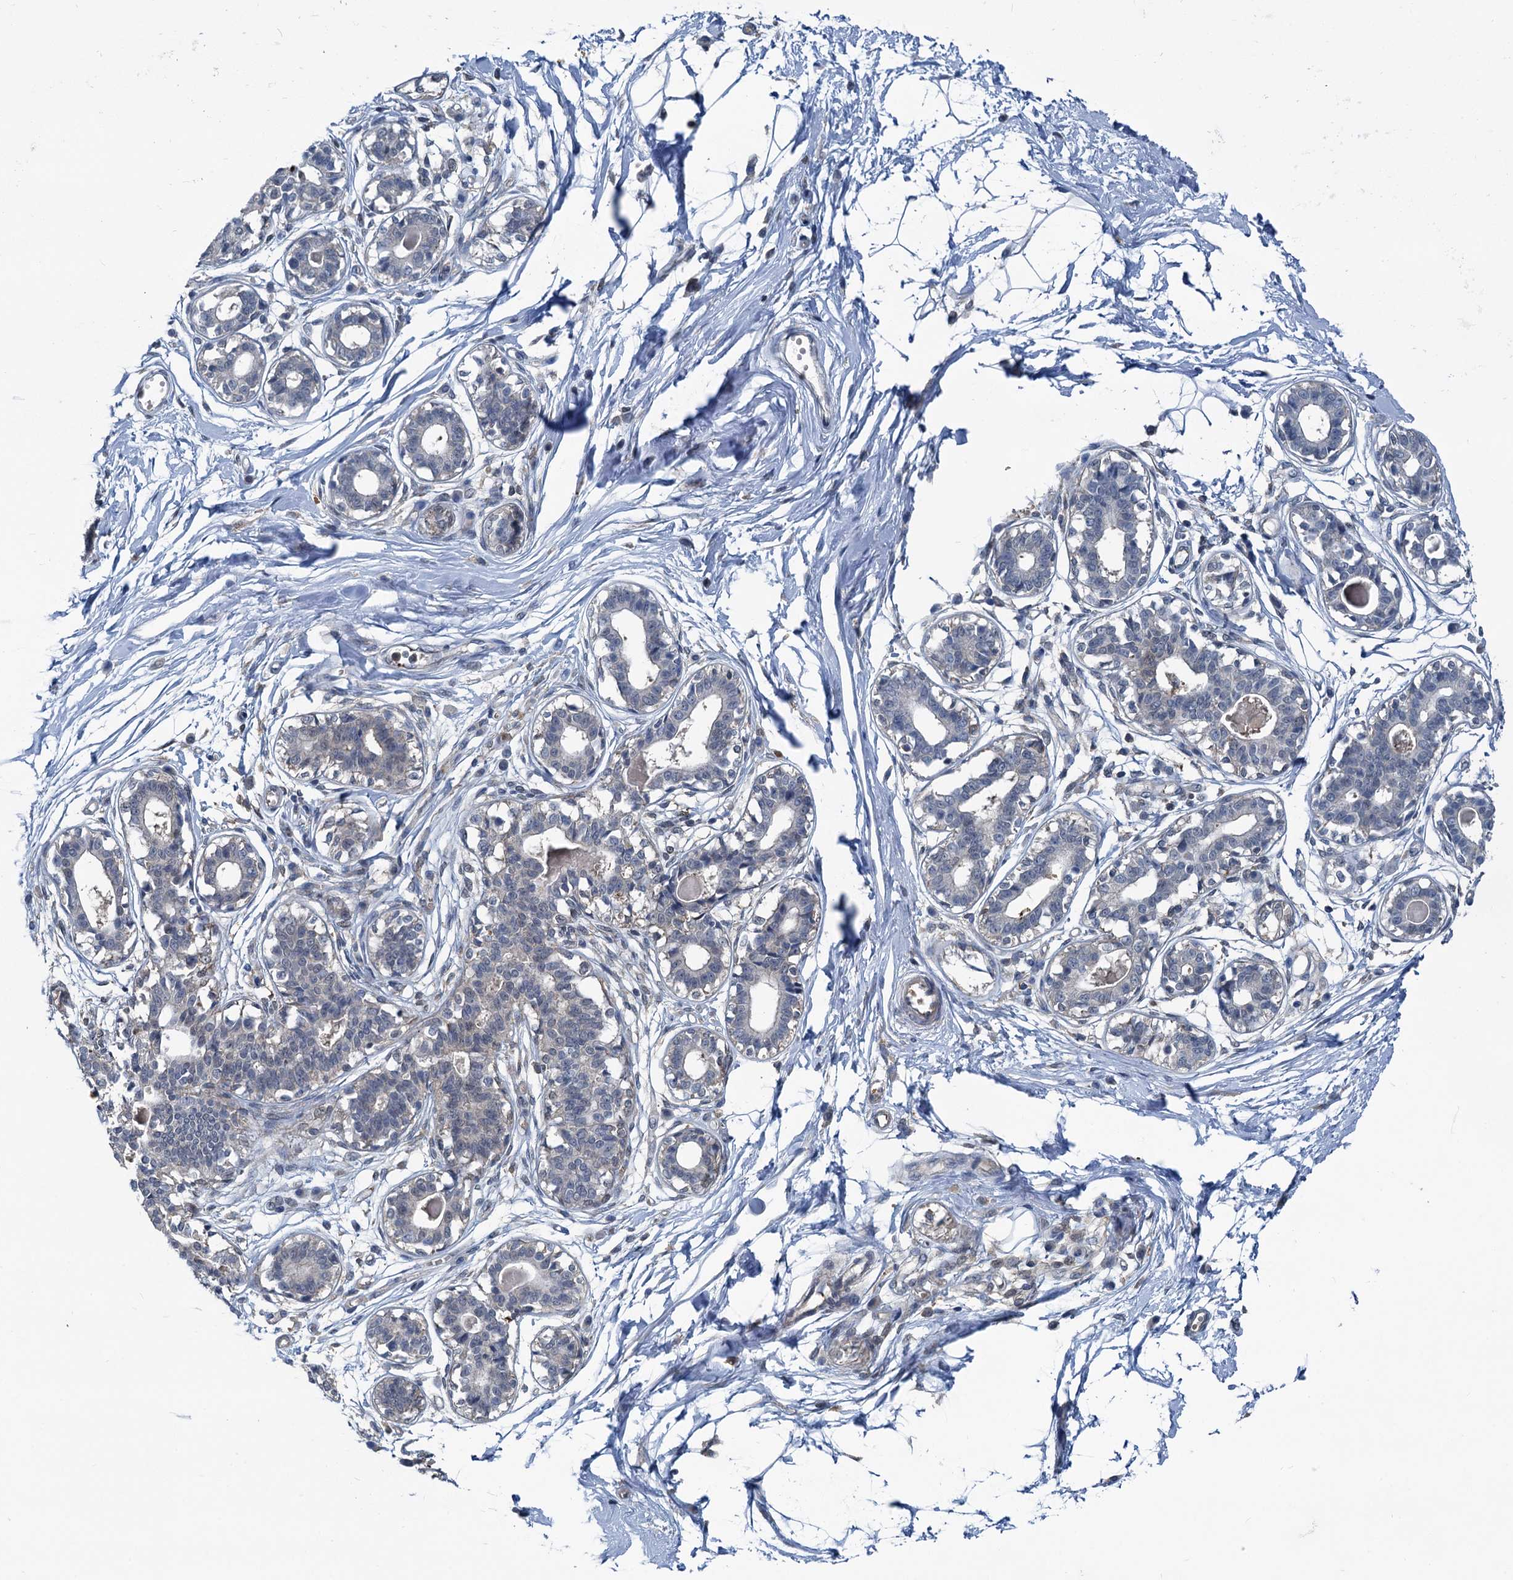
{"staining": {"intensity": "negative", "quantity": "none", "location": "none"}, "tissue": "breast", "cell_type": "Adipocytes", "image_type": "normal", "snomed": [{"axis": "morphology", "description": "Normal tissue, NOS"}, {"axis": "topography", "description": "Breast"}], "caption": "An image of breast stained for a protein shows no brown staining in adipocytes. (DAB (3,3'-diaminobenzidine) immunohistochemistry (IHC), high magnification).", "gene": "GCLM", "patient": {"sex": "female", "age": 45}}